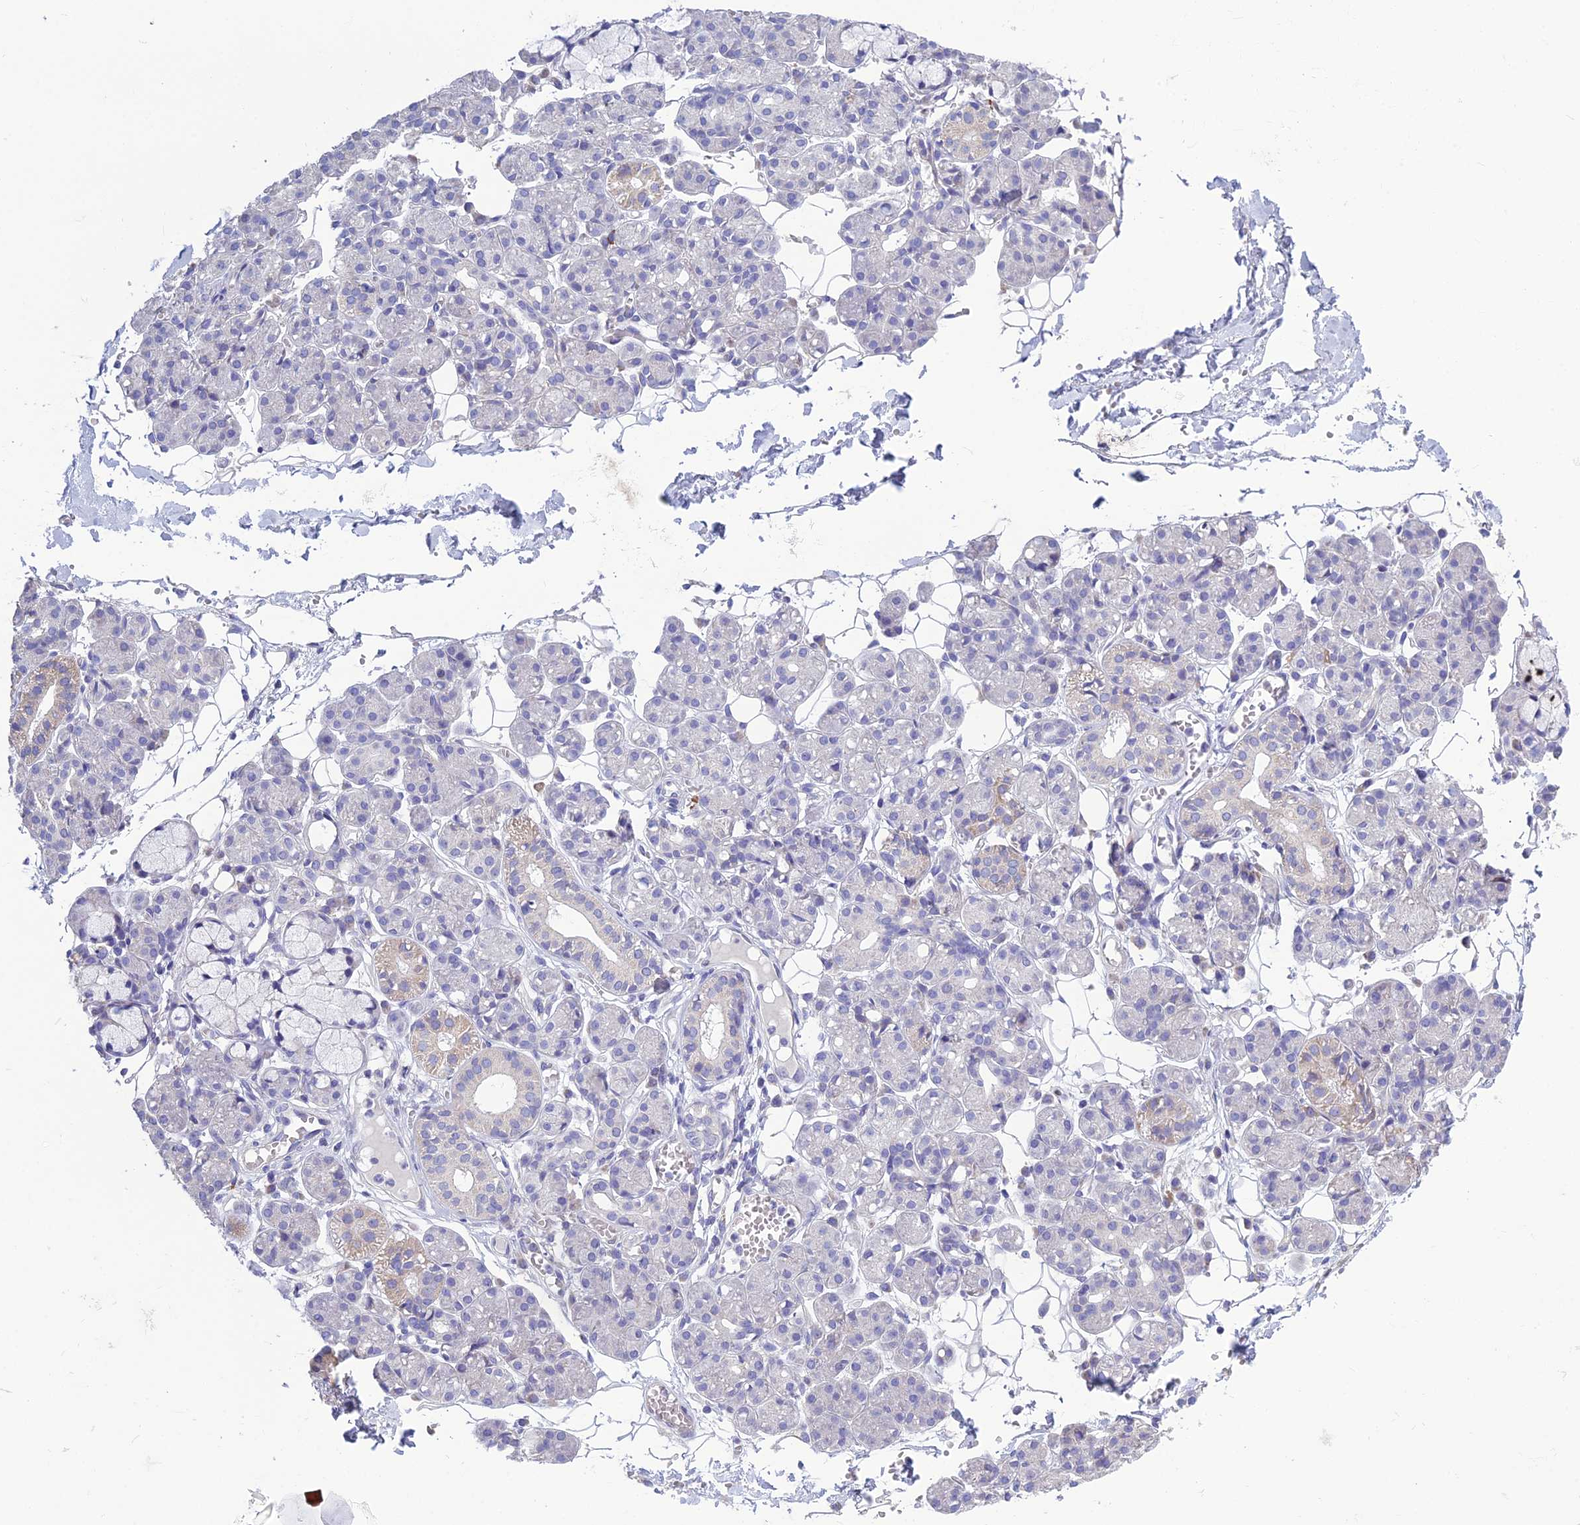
{"staining": {"intensity": "weak", "quantity": "<25%", "location": "cytoplasmic/membranous"}, "tissue": "salivary gland", "cell_type": "Glandular cells", "image_type": "normal", "snomed": [{"axis": "morphology", "description": "Normal tissue, NOS"}, {"axis": "topography", "description": "Salivary gland"}], "caption": "DAB immunohistochemical staining of unremarkable salivary gland displays no significant staining in glandular cells. (DAB immunohistochemistry with hematoxylin counter stain).", "gene": "BHMT2", "patient": {"sex": "male", "age": 63}}